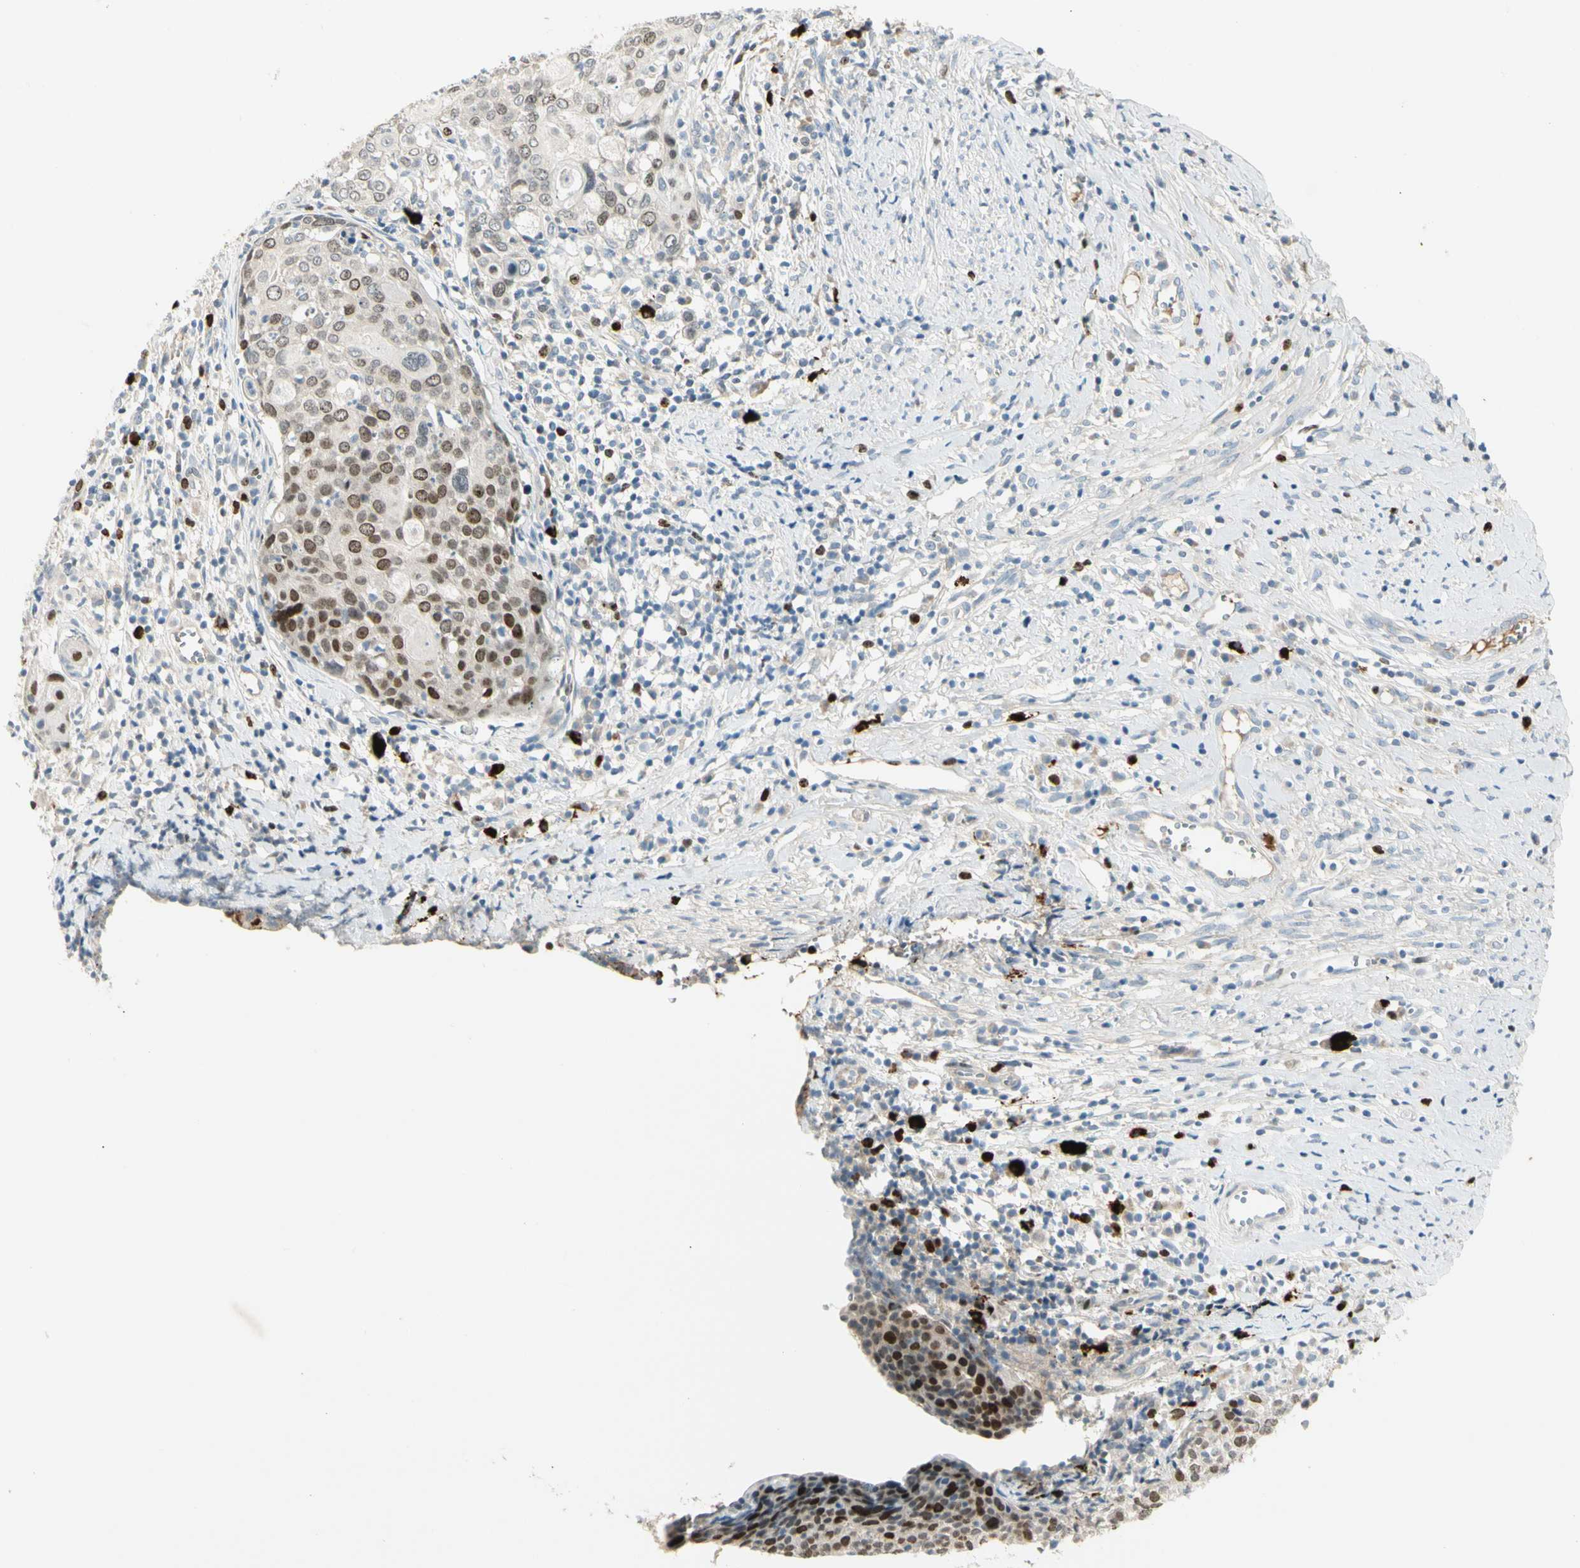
{"staining": {"intensity": "moderate", "quantity": "<25%", "location": "nuclear"}, "tissue": "cervical cancer", "cell_type": "Tumor cells", "image_type": "cancer", "snomed": [{"axis": "morphology", "description": "Squamous cell carcinoma, NOS"}, {"axis": "topography", "description": "Cervix"}], "caption": "Moderate nuclear protein expression is identified in about <25% of tumor cells in squamous cell carcinoma (cervical).", "gene": "PITX1", "patient": {"sex": "female", "age": 40}}